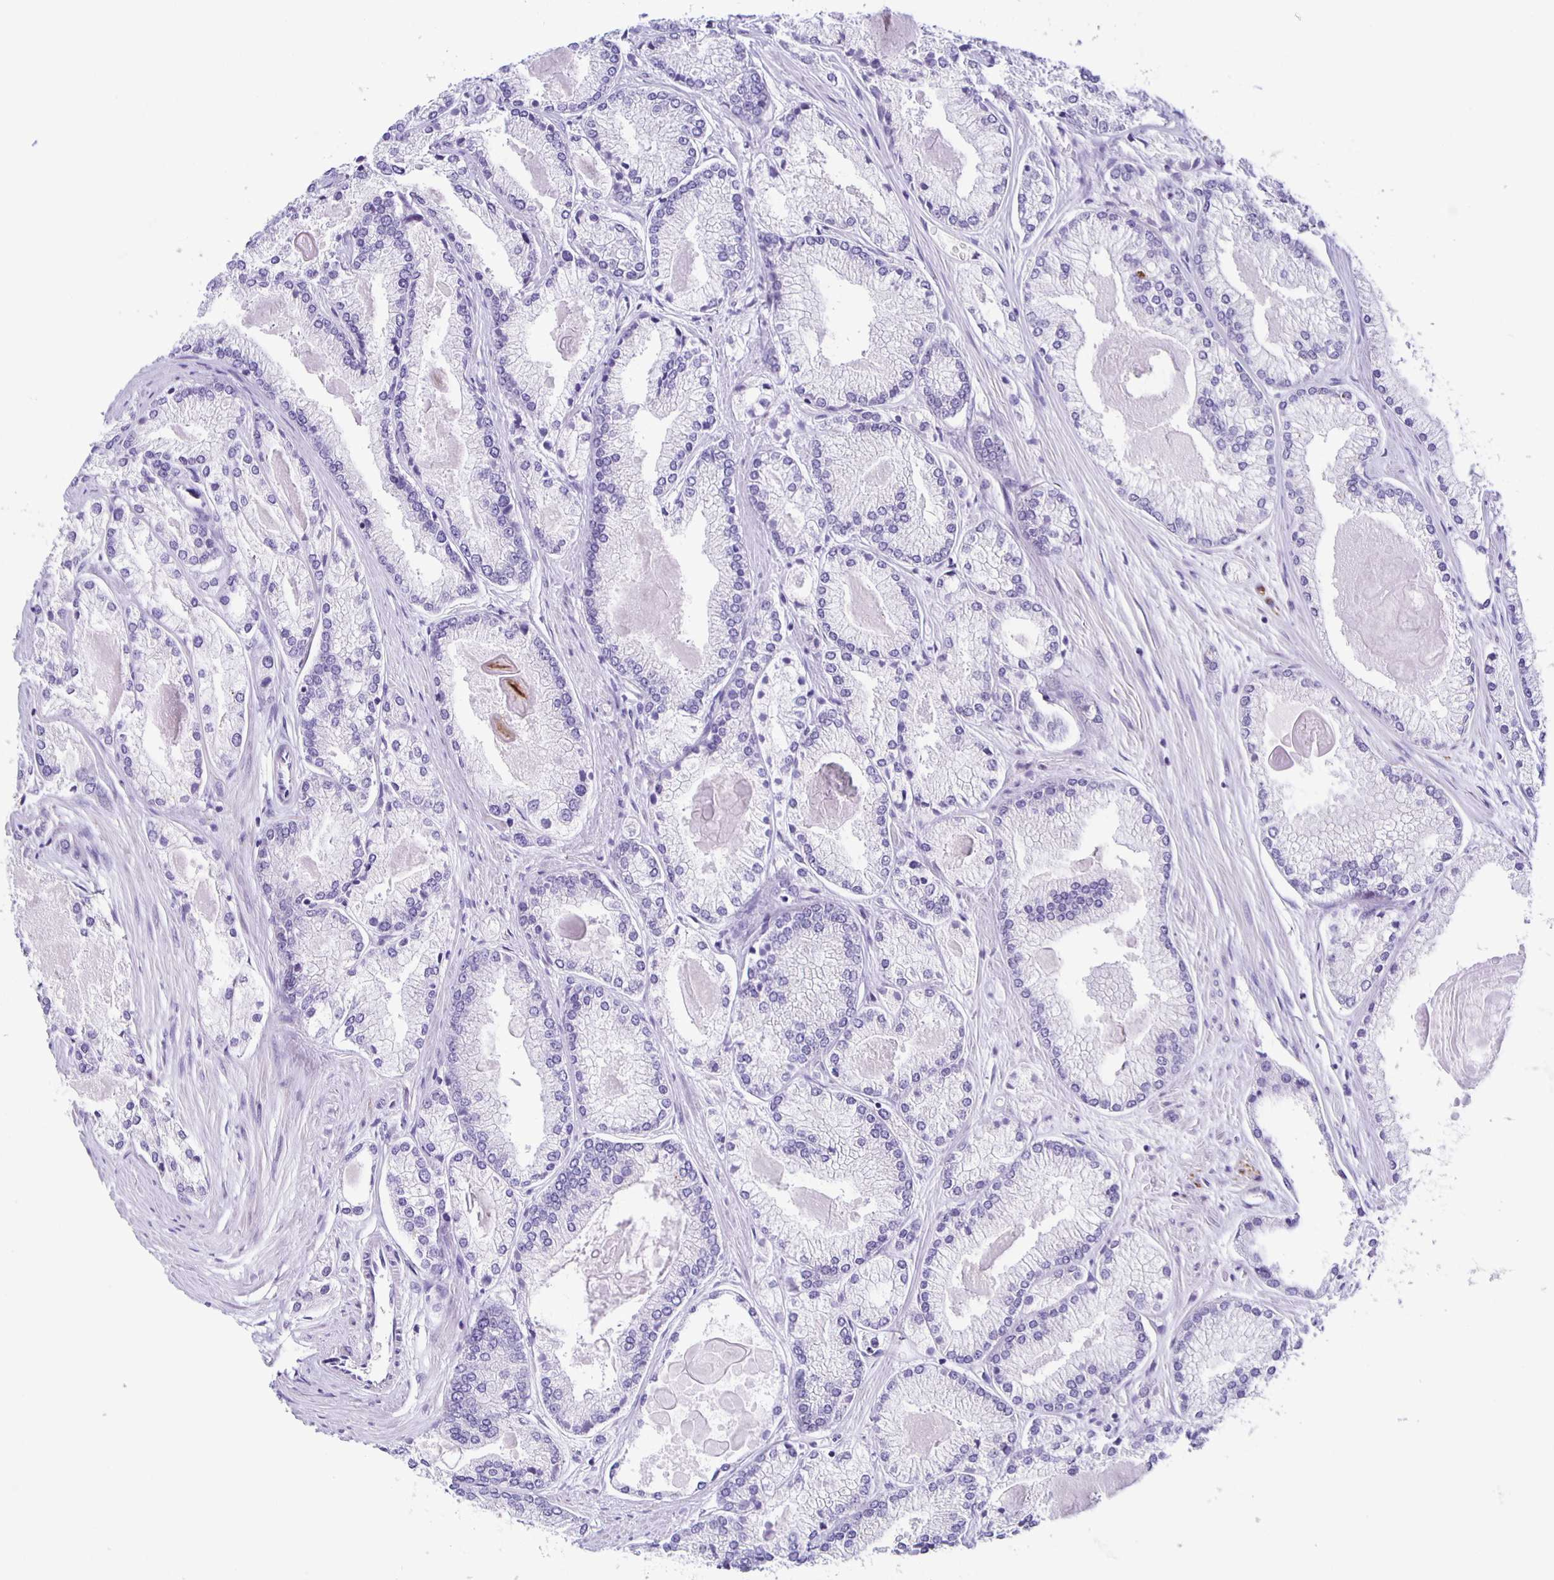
{"staining": {"intensity": "negative", "quantity": "none", "location": "none"}, "tissue": "prostate cancer", "cell_type": "Tumor cells", "image_type": "cancer", "snomed": [{"axis": "morphology", "description": "Adenocarcinoma, High grade"}, {"axis": "topography", "description": "Prostate"}], "caption": "High magnification brightfield microscopy of prostate cancer (high-grade adenocarcinoma) stained with DAB (3,3'-diaminobenzidine) (brown) and counterstained with hematoxylin (blue): tumor cells show no significant staining. (IHC, brightfield microscopy, high magnification).", "gene": "AQP6", "patient": {"sex": "male", "age": 68}}